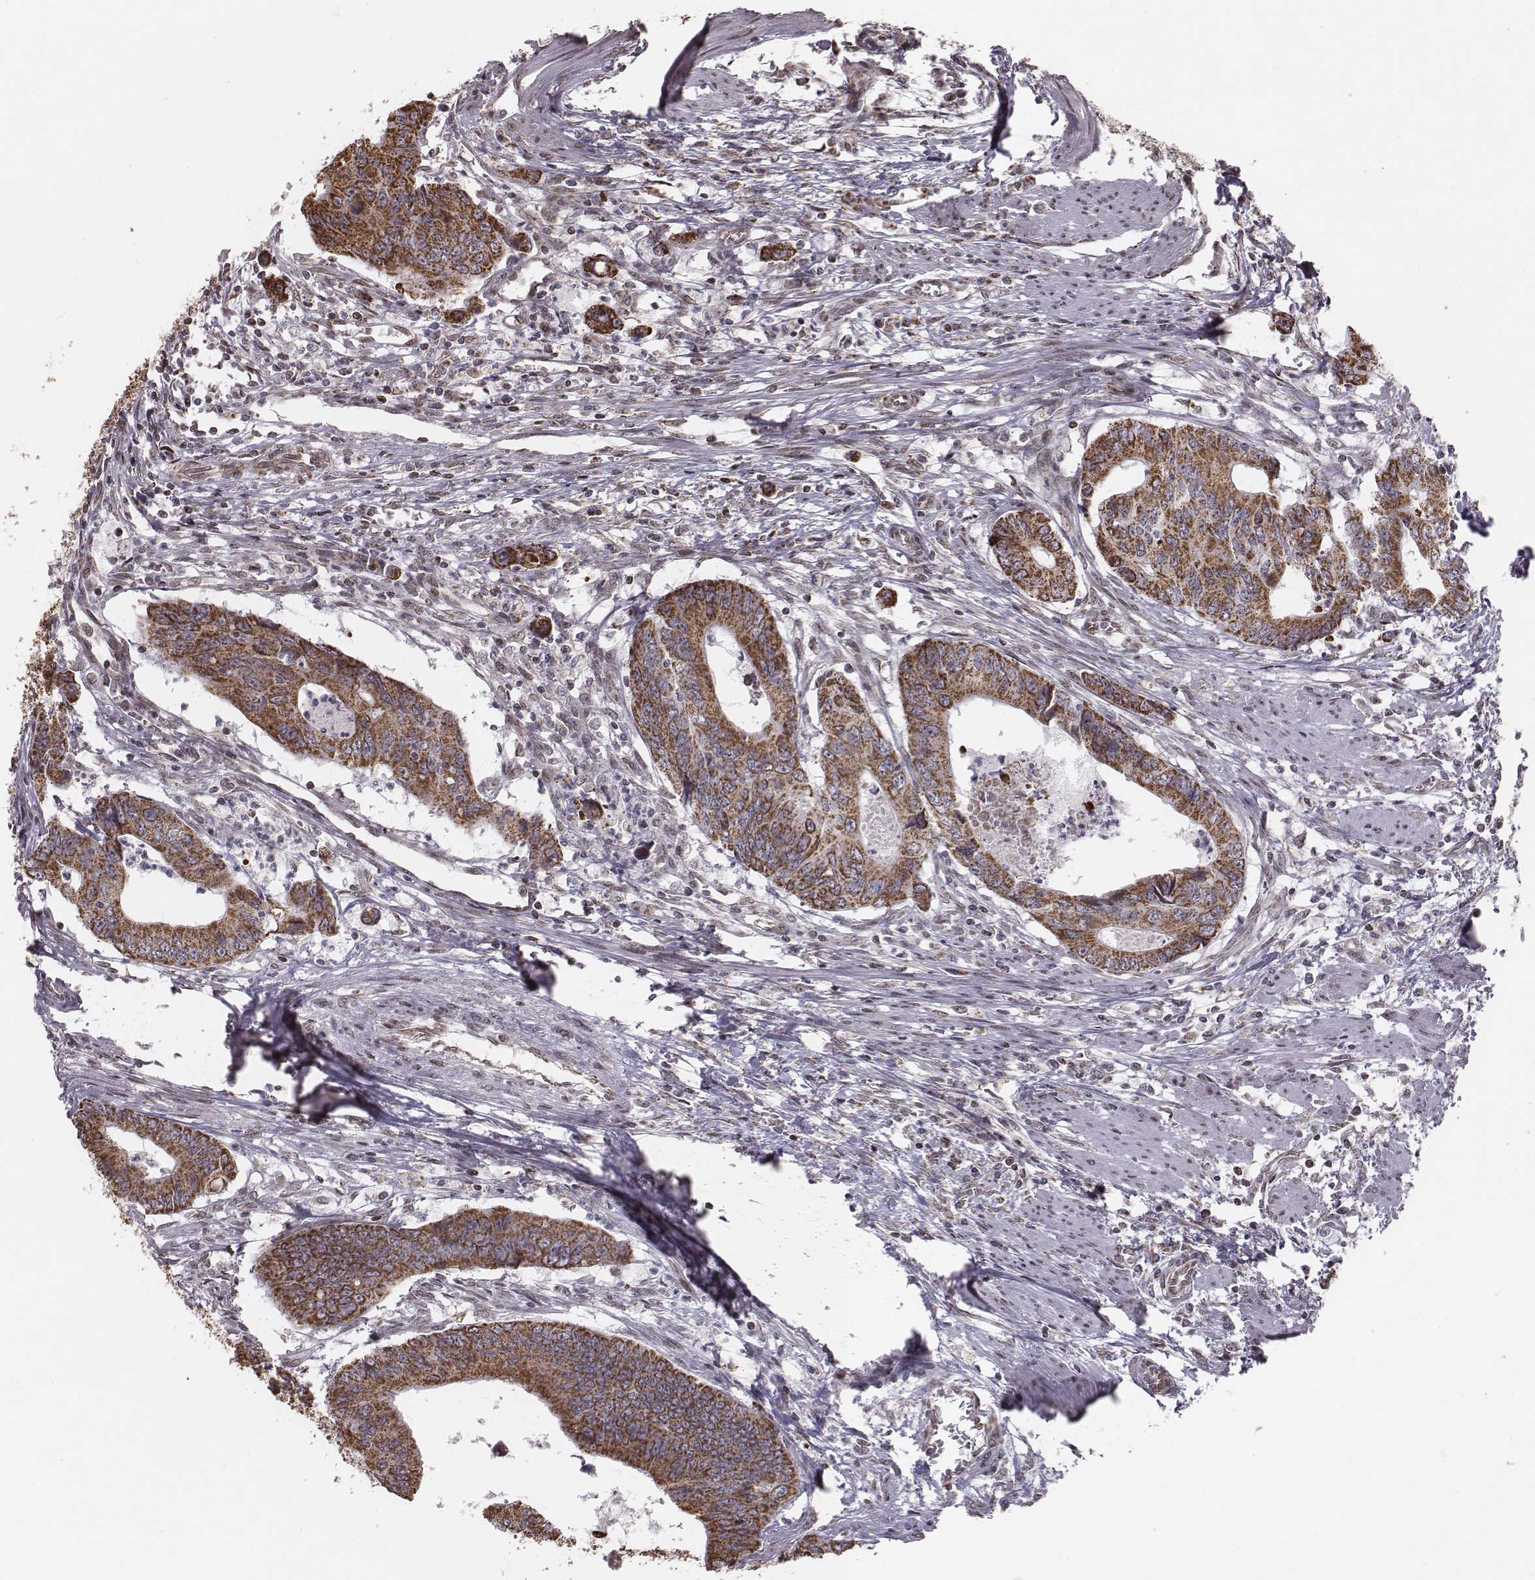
{"staining": {"intensity": "strong", "quantity": ">75%", "location": "cytoplasmic/membranous"}, "tissue": "colorectal cancer", "cell_type": "Tumor cells", "image_type": "cancer", "snomed": [{"axis": "morphology", "description": "Adenocarcinoma, NOS"}, {"axis": "topography", "description": "Colon"}], "caption": "Immunohistochemistry (IHC) (DAB) staining of human adenocarcinoma (colorectal) shows strong cytoplasmic/membranous protein positivity in approximately >75% of tumor cells.", "gene": "ACOT2", "patient": {"sex": "male", "age": 53}}